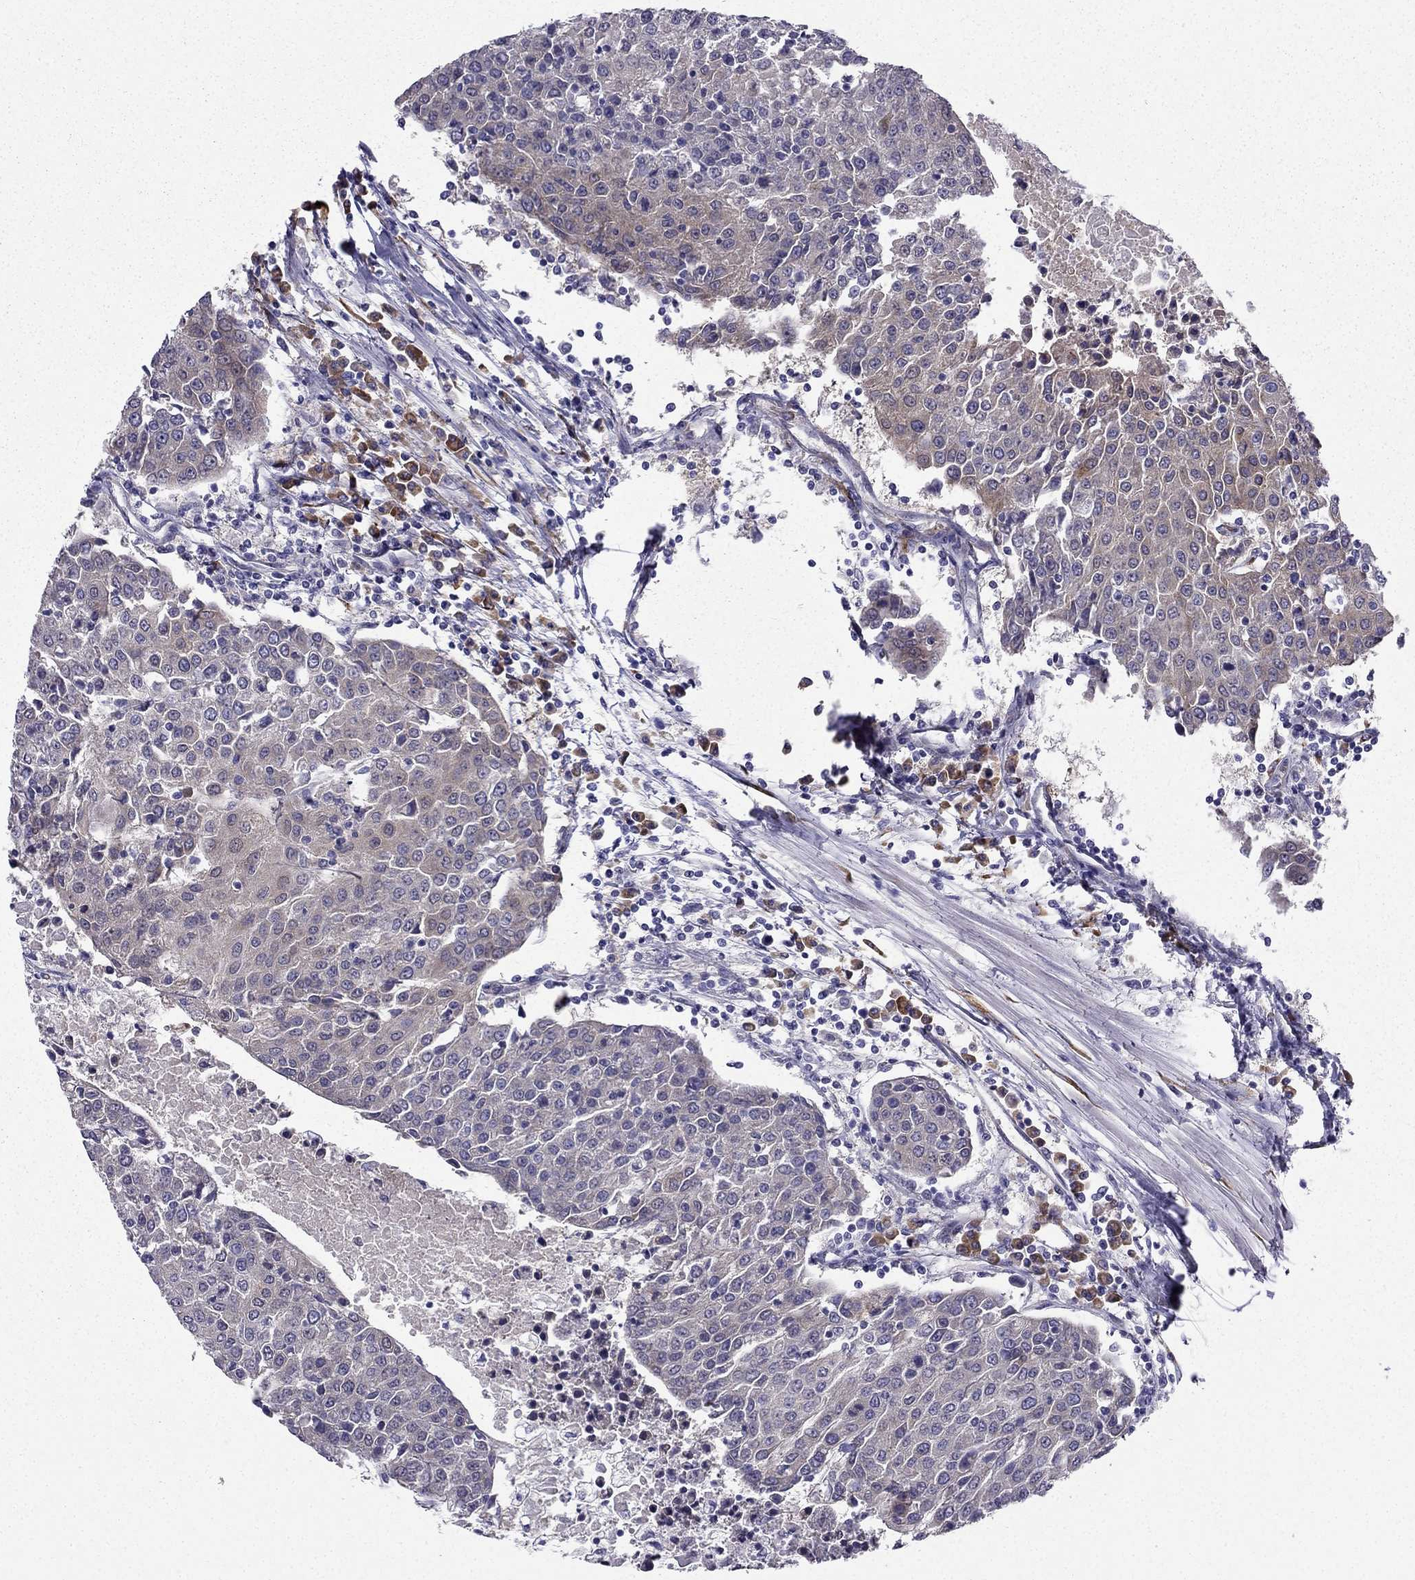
{"staining": {"intensity": "weak", "quantity": "<25%", "location": "cytoplasmic/membranous"}, "tissue": "urothelial cancer", "cell_type": "Tumor cells", "image_type": "cancer", "snomed": [{"axis": "morphology", "description": "Urothelial carcinoma, High grade"}, {"axis": "topography", "description": "Urinary bladder"}], "caption": "Immunohistochemistry (IHC) of urothelial cancer displays no positivity in tumor cells. (Brightfield microscopy of DAB (3,3'-diaminobenzidine) IHC at high magnification).", "gene": "ARHGEF28", "patient": {"sex": "female", "age": 85}}